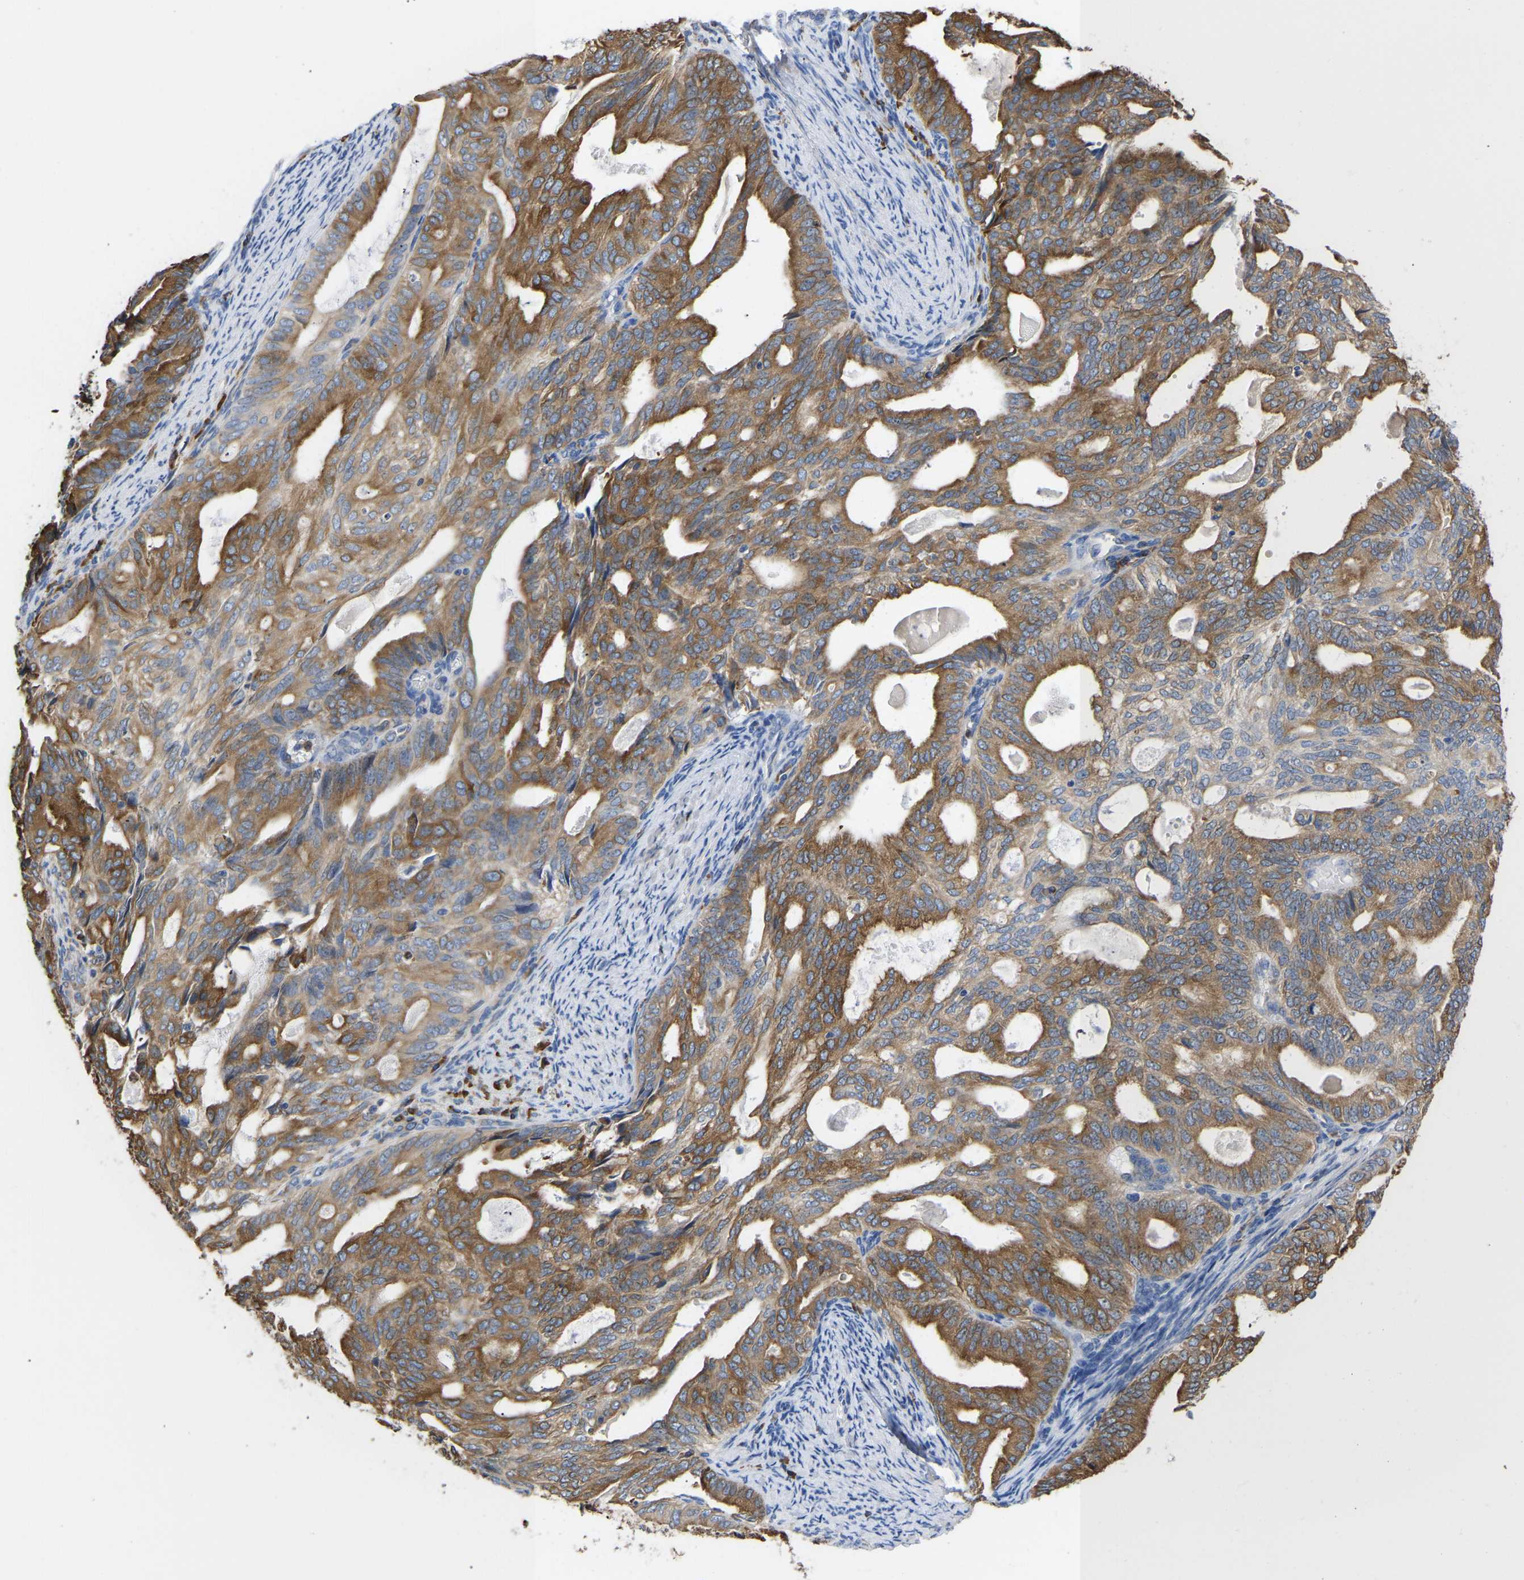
{"staining": {"intensity": "moderate", "quantity": ">75%", "location": "cytoplasmic/membranous"}, "tissue": "endometrial cancer", "cell_type": "Tumor cells", "image_type": "cancer", "snomed": [{"axis": "morphology", "description": "Adenocarcinoma, NOS"}, {"axis": "topography", "description": "Endometrium"}], "caption": "An immunohistochemistry (IHC) micrograph of tumor tissue is shown. Protein staining in brown shows moderate cytoplasmic/membranous positivity in endometrial cancer (adenocarcinoma) within tumor cells. Nuclei are stained in blue.", "gene": "P4HB", "patient": {"sex": "female", "age": 58}}